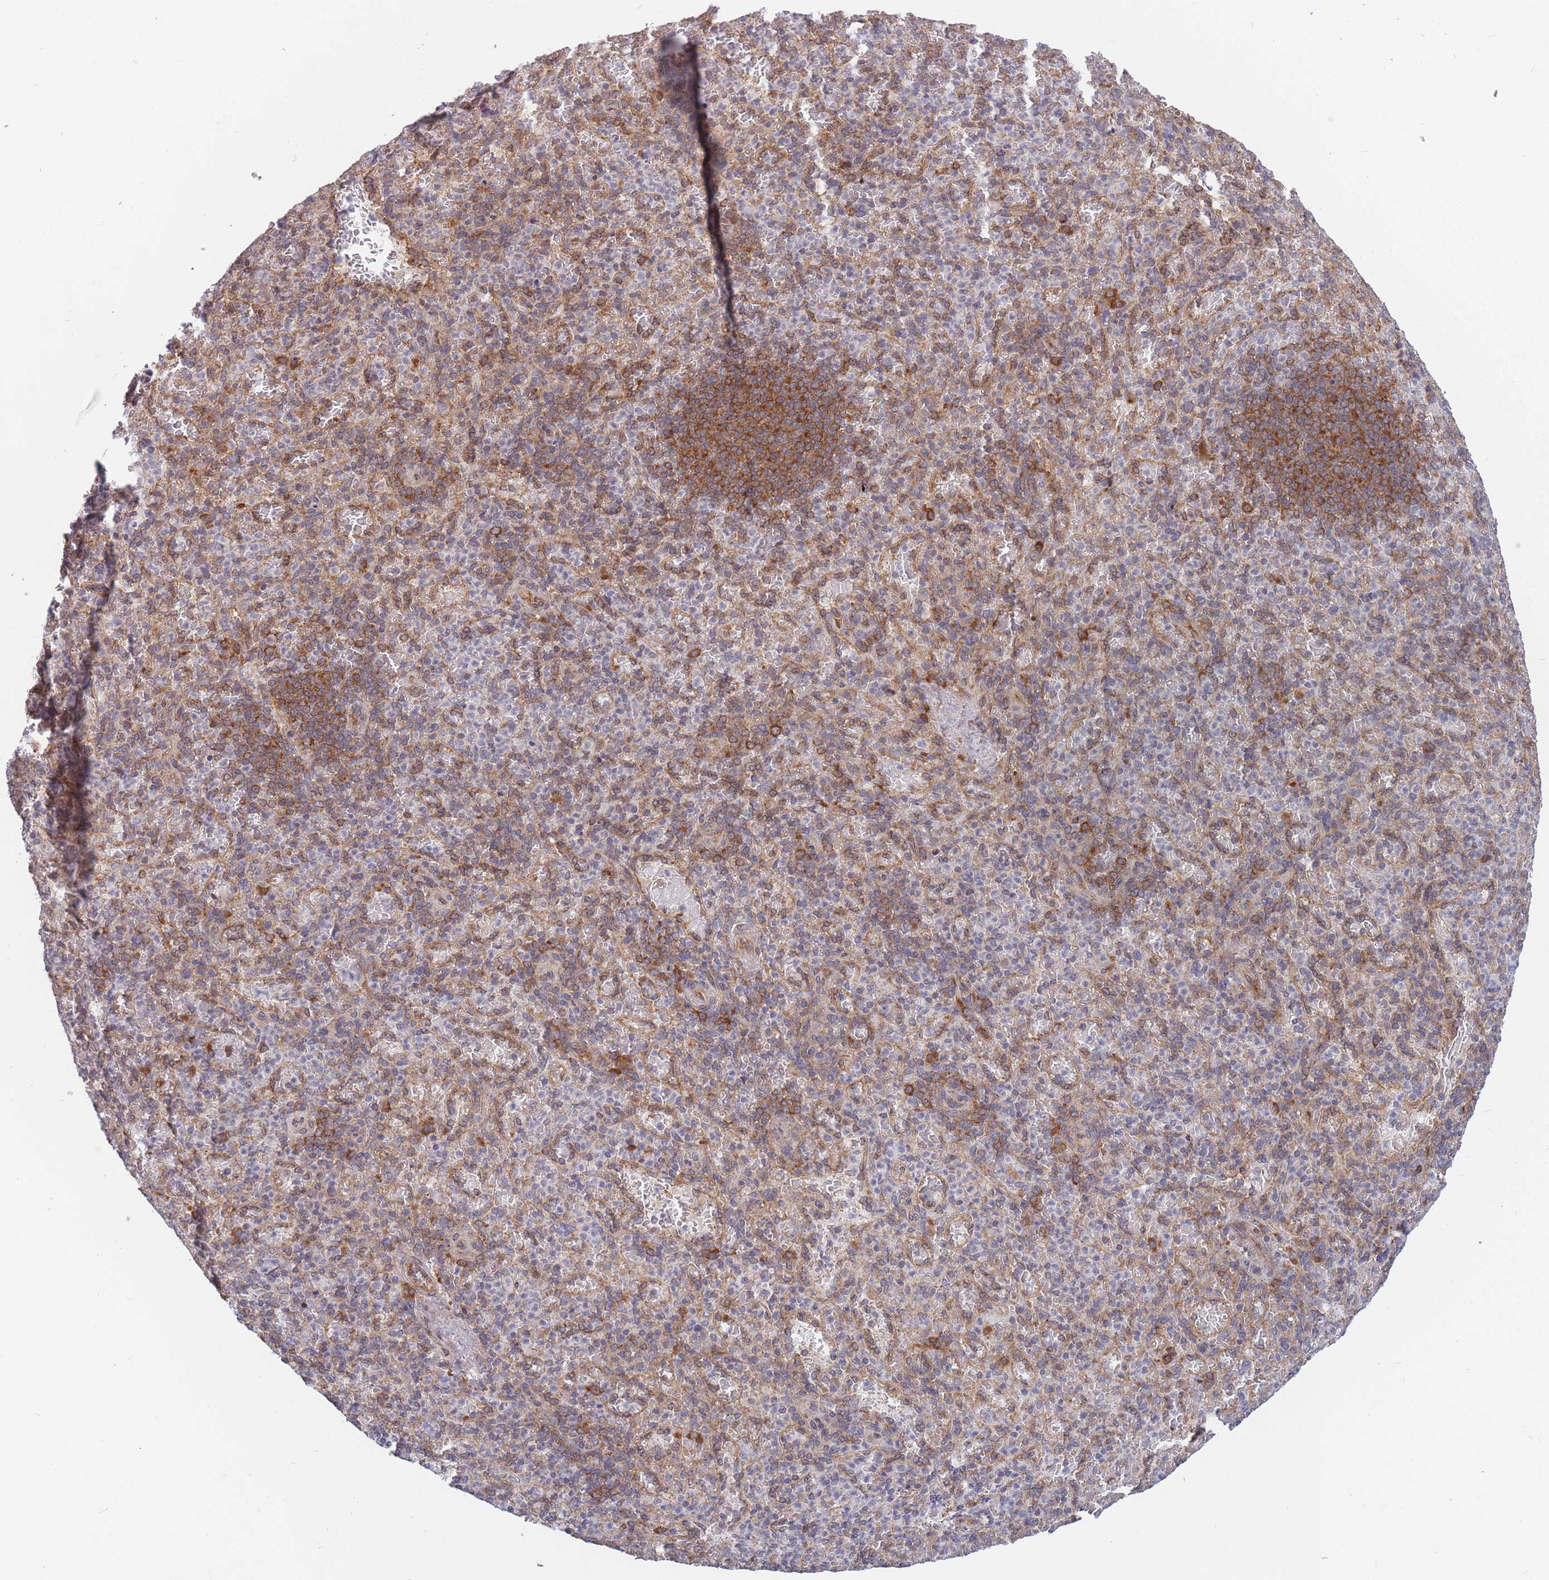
{"staining": {"intensity": "moderate", "quantity": "25%-75%", "location": "cytoplasmic/membranous"}, "tissue": "spleen", "cell_type": "Cells in red pulp", "image_type": "normal", "snomed": [{"axis": "morphology", "description": "Normal tissue, NOS"}, {"axis": "topography", "description": "Spleen"}], "caption": "This histopathology image reveals unremarkable spleen stained with immunohistochemistry to label a protein in brown. The cytoplasmic/membranous of cells in red pulp show moderate positivity for the protein. Nuclei are counter-stained blue.", "gene": "CCDC124", "patient": {"sex": "female", "age": 74}}